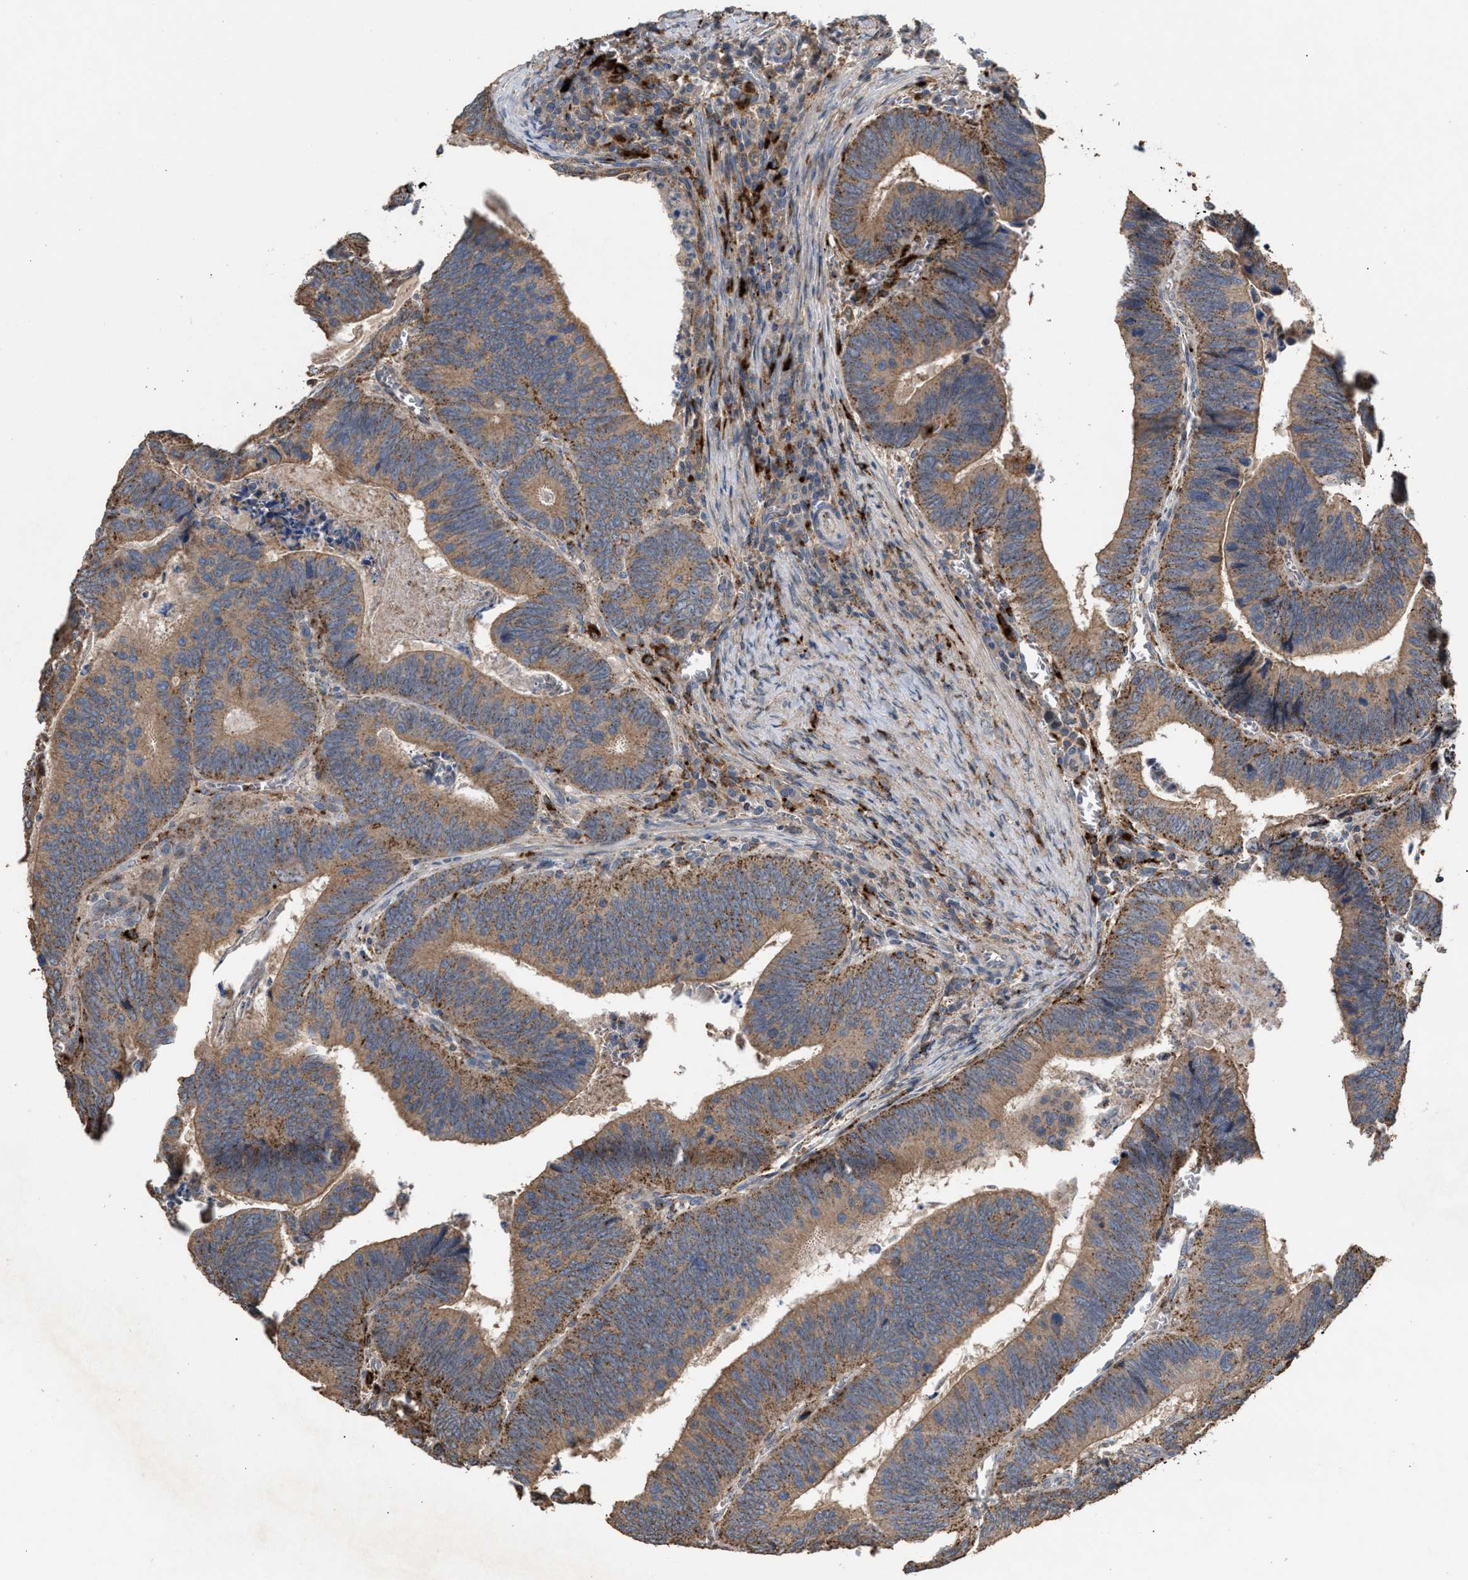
{"staining": {"intensity": "moderate", "quantity": ">75%", "location": "cytoplasmic/membranous"}, "tissue": "colorectal cancer", "cell_type": "Tumor cells", "image_type": "cancer", "snomed": [{"axis": "morphology", "description": "Inflammation, NOS"}, {"axis": "morphology", "description": "Adenocarcinoma, NOS"}, {"axis": "topography", "description": "Colon"}], "caption": "IHC image of neoplastic tissue: human colorectal adenocarcinoma stained using IHC exhibits medium levels of moderate protein expression localized specifically in the cytoplasmic/membranous of tumor cells, appearing as a cytoplasmic/membranous brown color.", "gene": "ELMO3", "patient": {"sex": "male", "age": 72}}